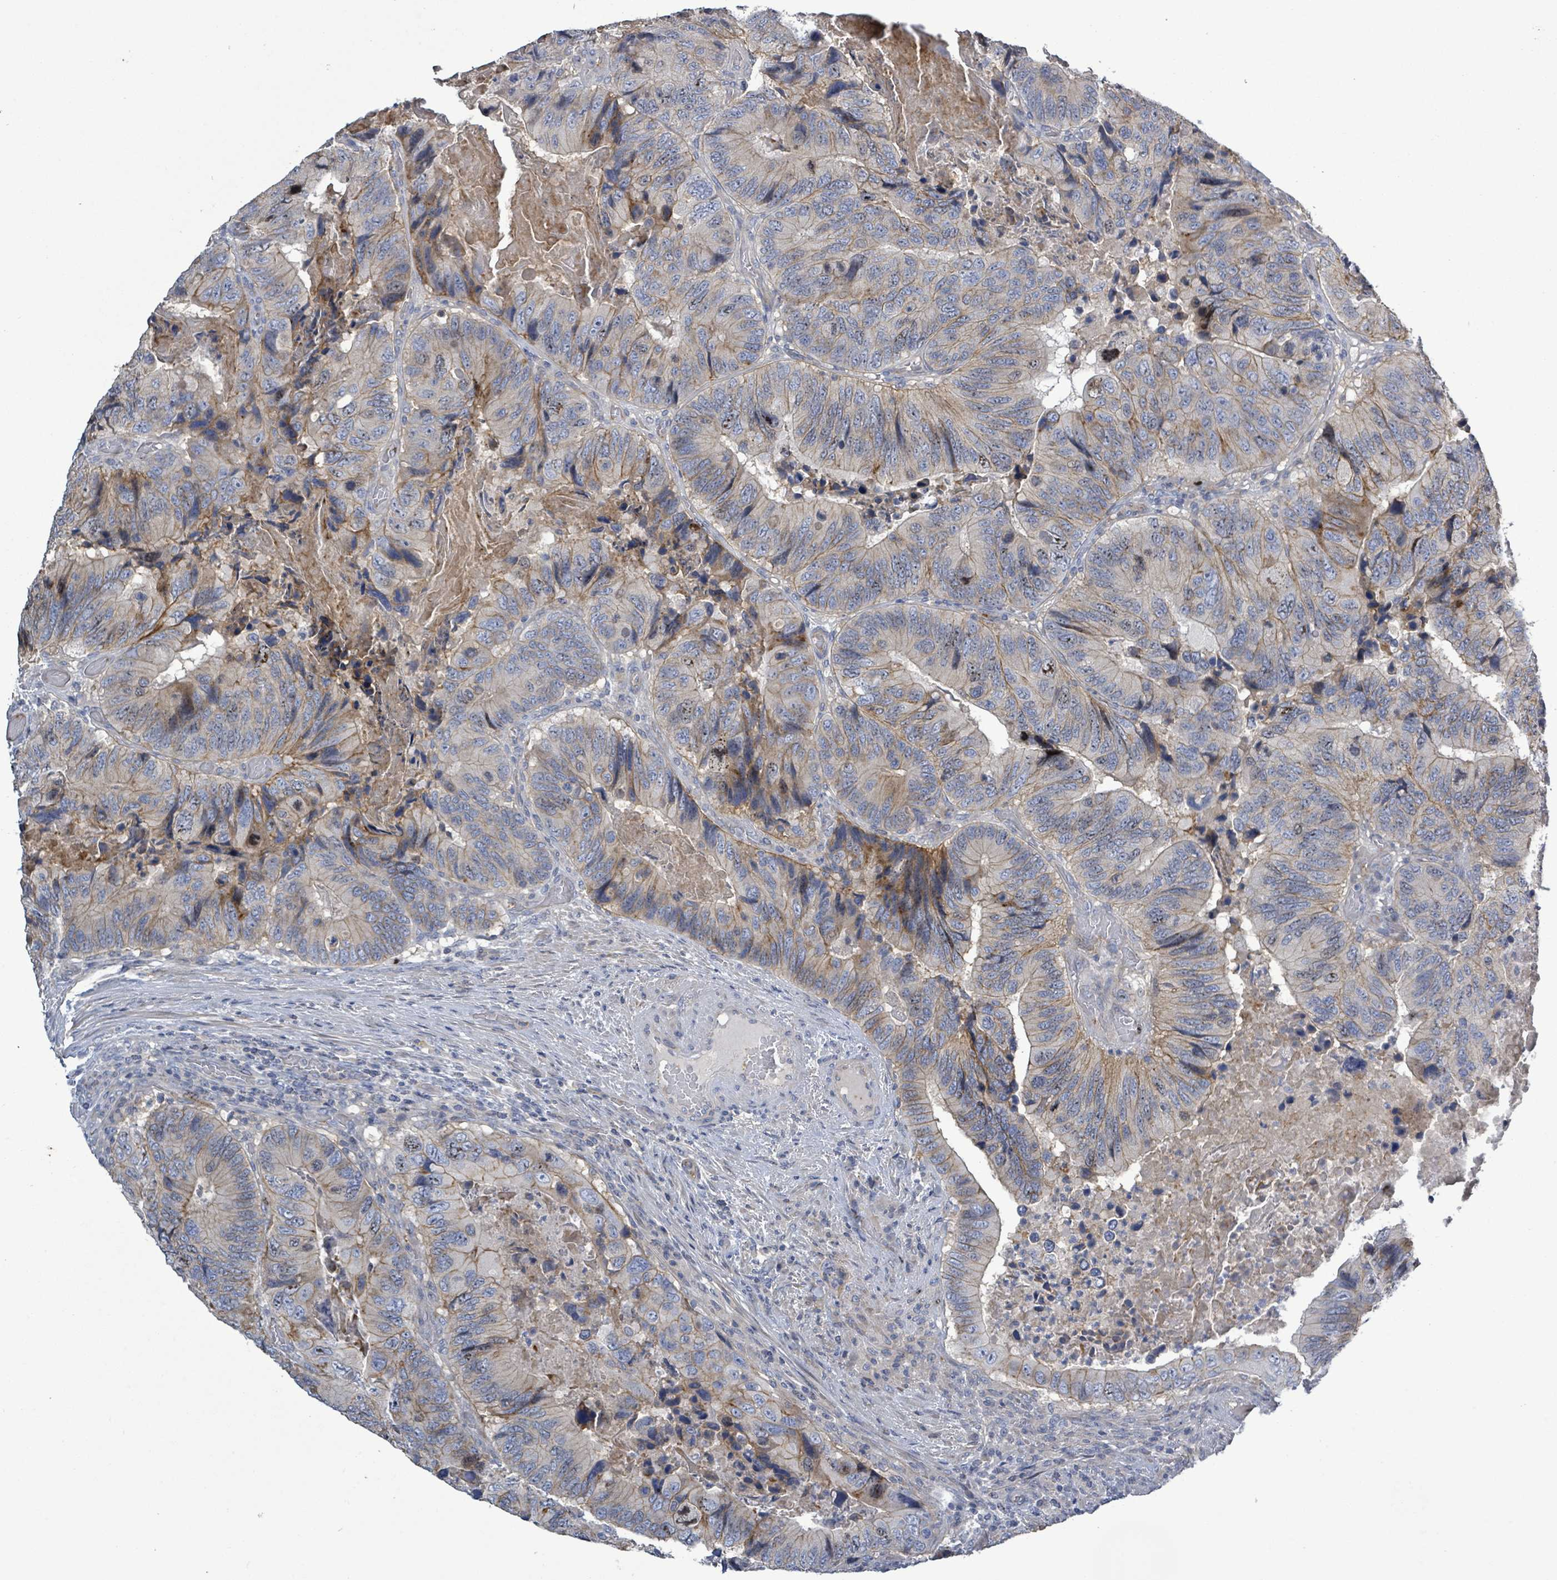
{"staining": {"intensity": "moderate", "quantity": "<25%", "location": "cytoplasmic/membranous"}, "tissue": "colorectal cancer", "cell_type": "Tumor cells", "image_type": "cancer", "snomed": [{"axis": "morphology", "description": "Adenocarcinoma, NOS"}, {"axis": "topography", "description": "Colon"}], "caption": "The micrograph reveals a brown stain indicating the presence of a protein in the cytoplasmic/membranous of tumor cells in adenocarcinoma (colorectal). The protein of interest is shown in brown color, while the nuclei are stained blue.", "gene": "KRAS", "patient": {"sex": "male", "age": 84}}